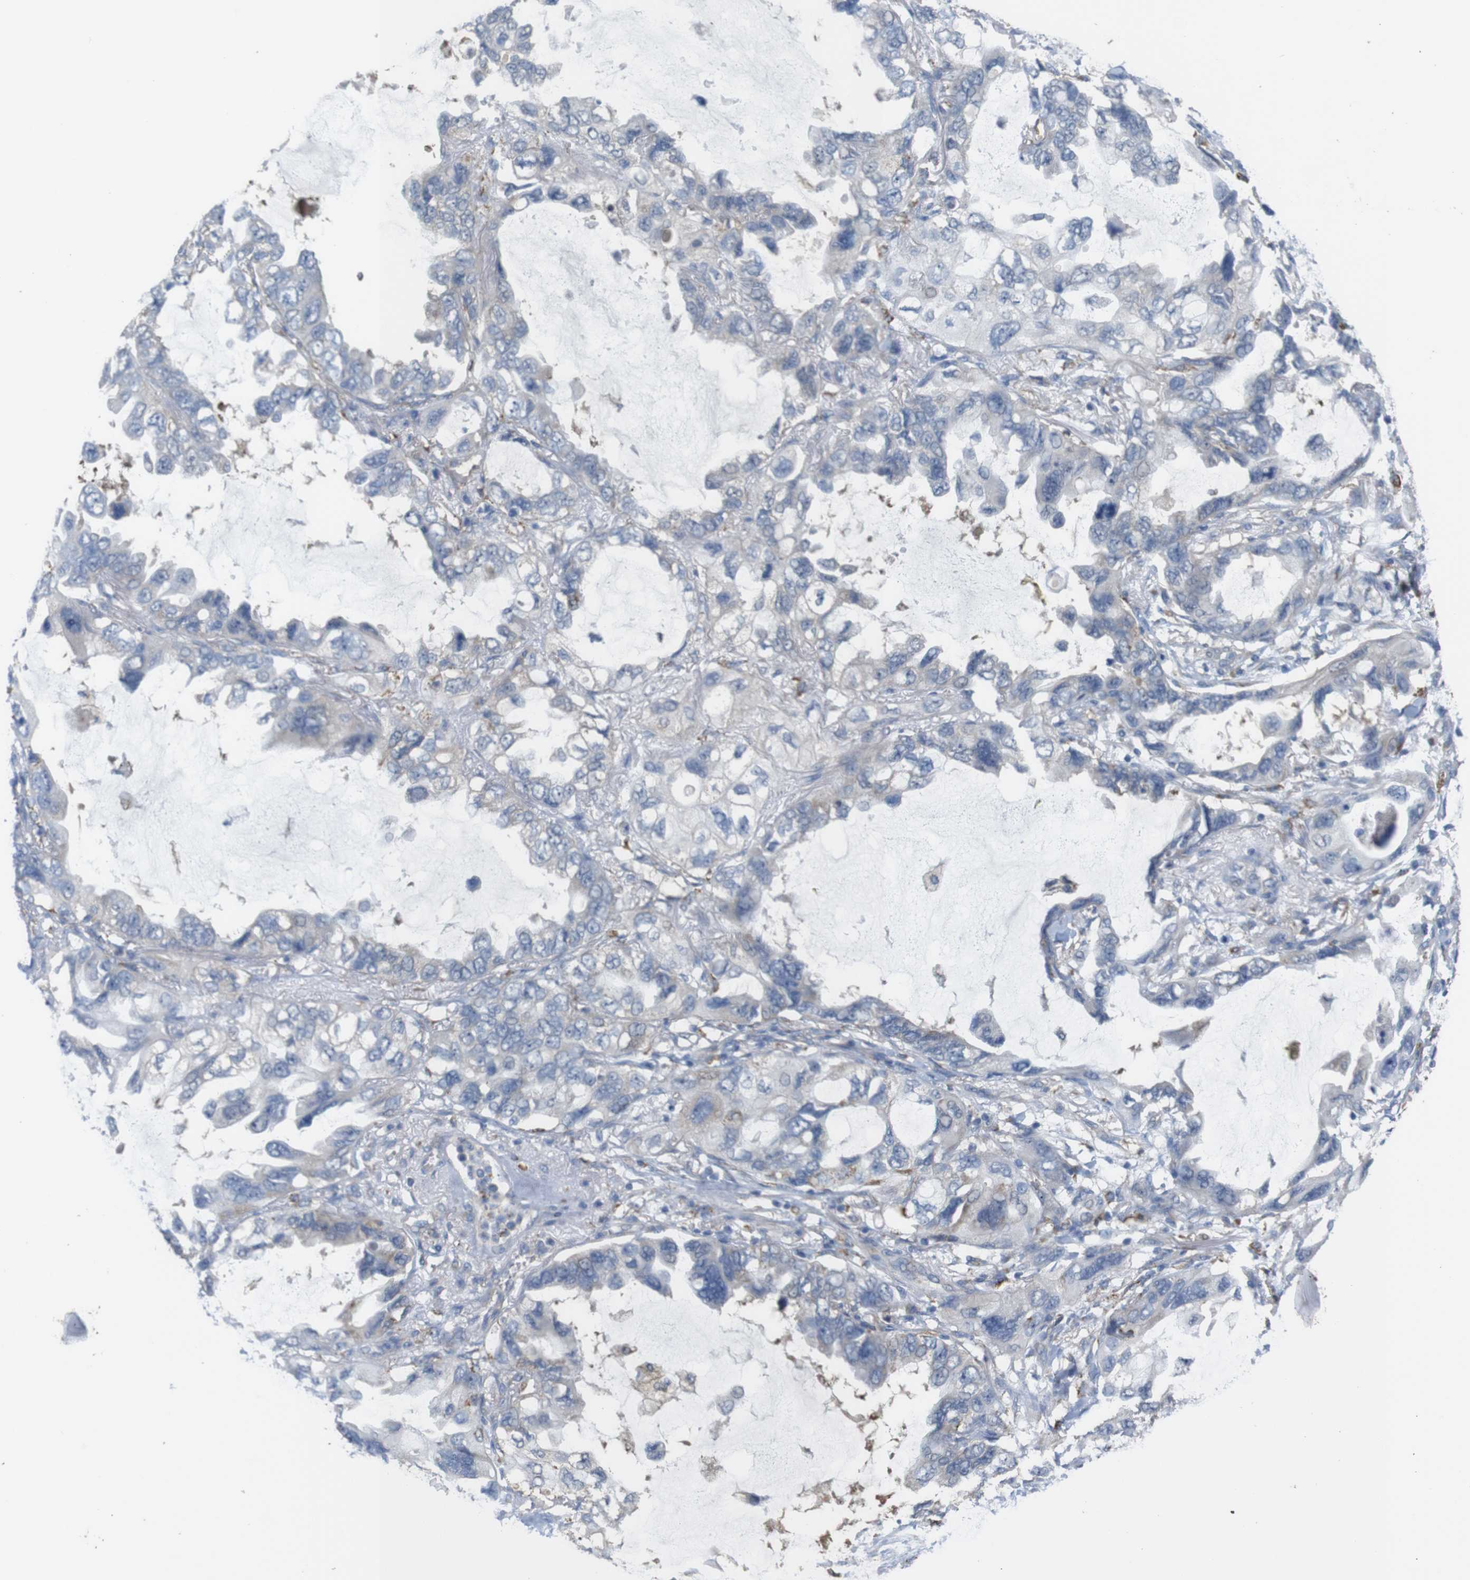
{"staining": {"intensity": "negative", "quantity": "none", "location": "none"}, "tissue": "lung cancer", "cell_type": "Tumor cells", "image_type": "cancer", "snomed": [{"axis": "morphology", "description": "Squamous cell carcinoma, NOS"}, {"axis": "topography", "description": "Lung"}], "caption": "A histopathology image of human lung squamous cell carcinoma is negative for staining in tumor cells. Nuclei are stained in blue.", "gene": "PTPRR", "patient": {"sex": "female", "age": 73}}